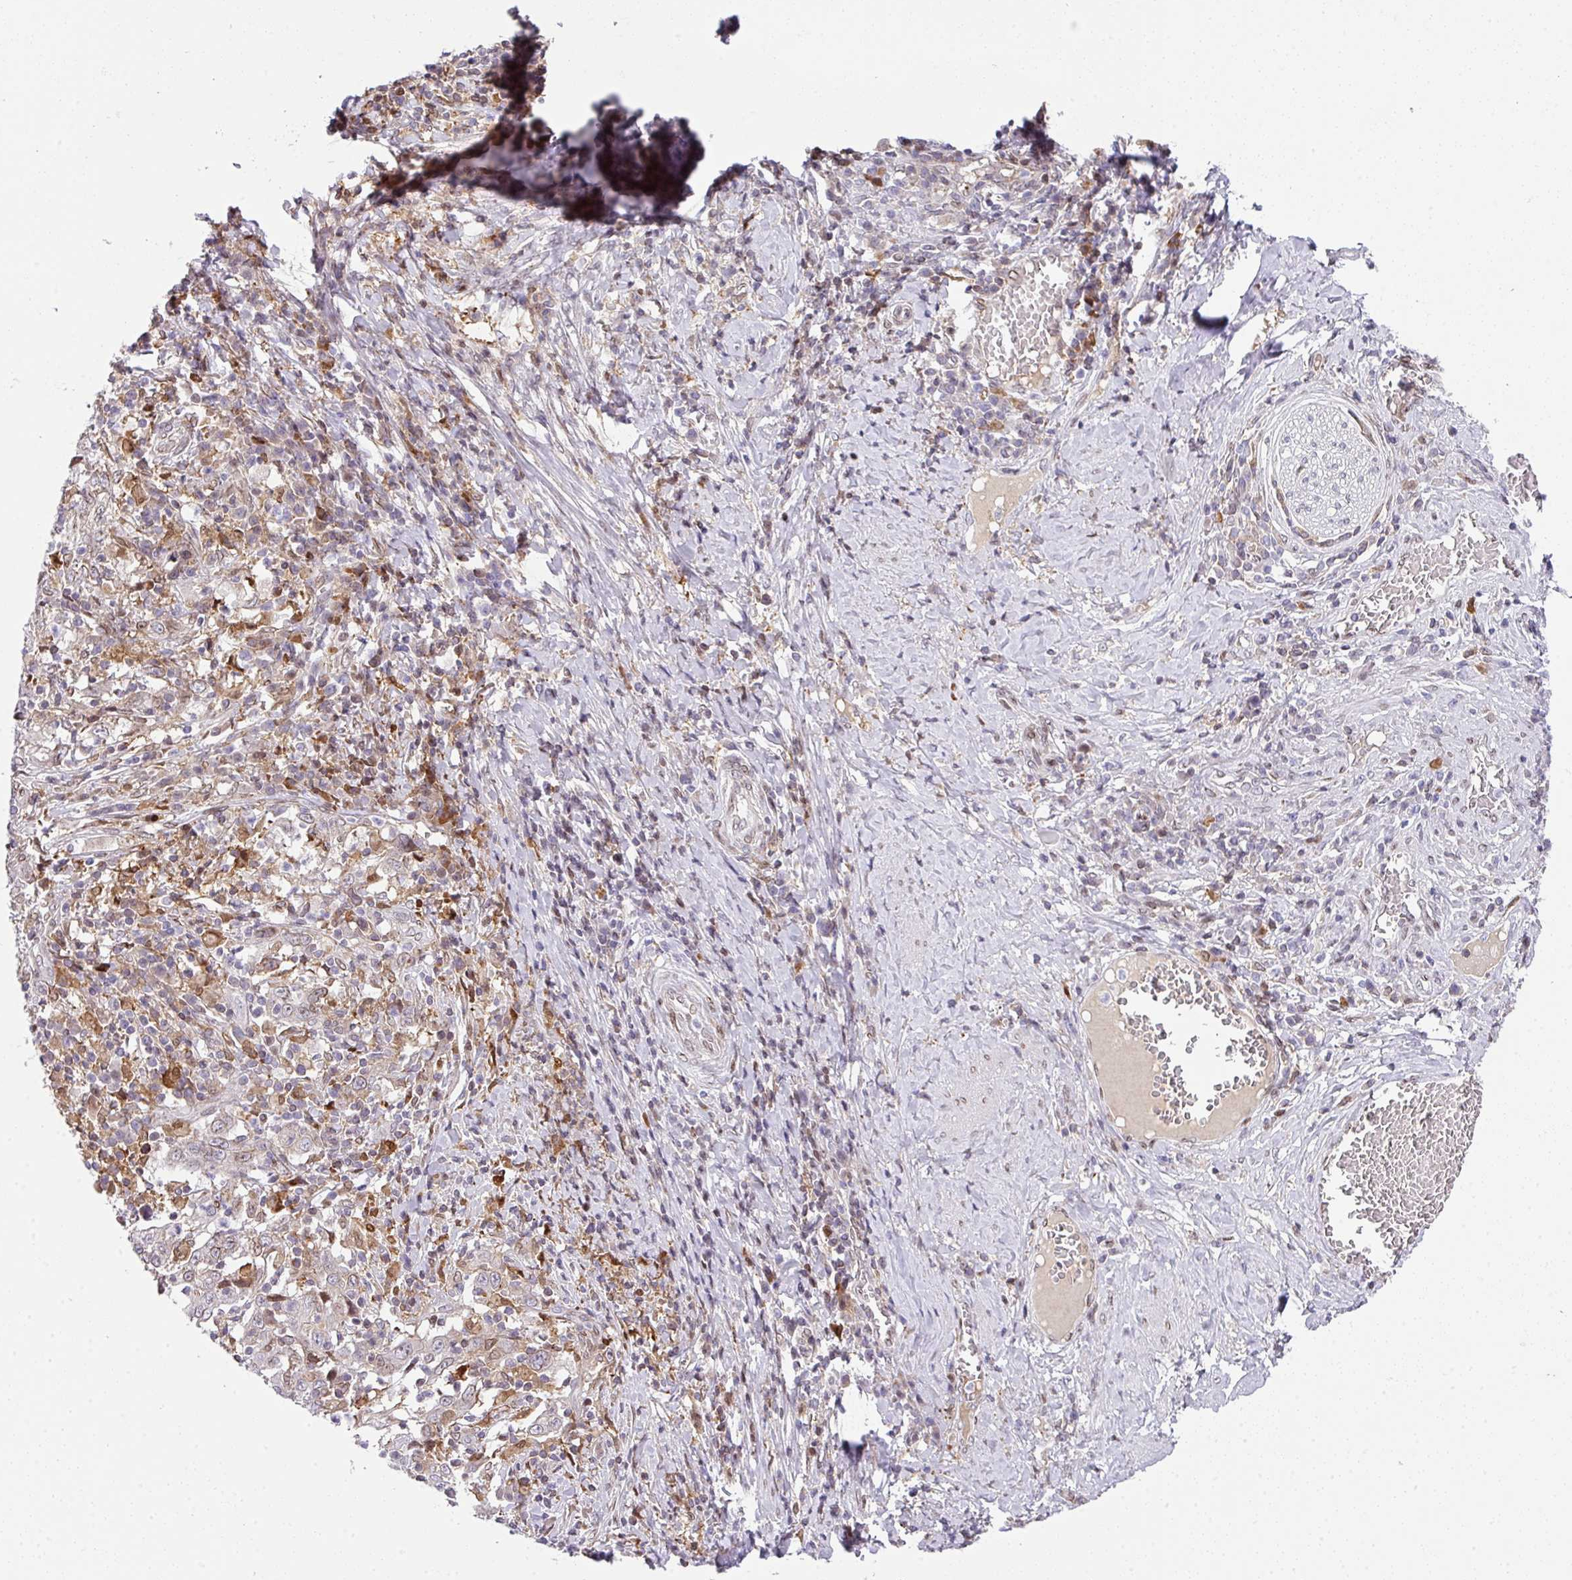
{"staining": {"intensity": "weak", "quantity": "<25%", "location": "cytoplasmic/membranous"}, "tissue": "cervical cancer", "cell_type": "Tumor cells", "image_type": "cancer", "snomed": [{"axis": "morphology", "description": "Squamous cell carcinoma, NOS"}, {"axis": "topography", "description": "Cervix"}], "caption": "This is an immunohistochemistry image of squamous cell carcinoma (cervical). There is no staining in tumor cells.", "gene": "PLK1", "patient": {"sex": "female", "age": 46}}